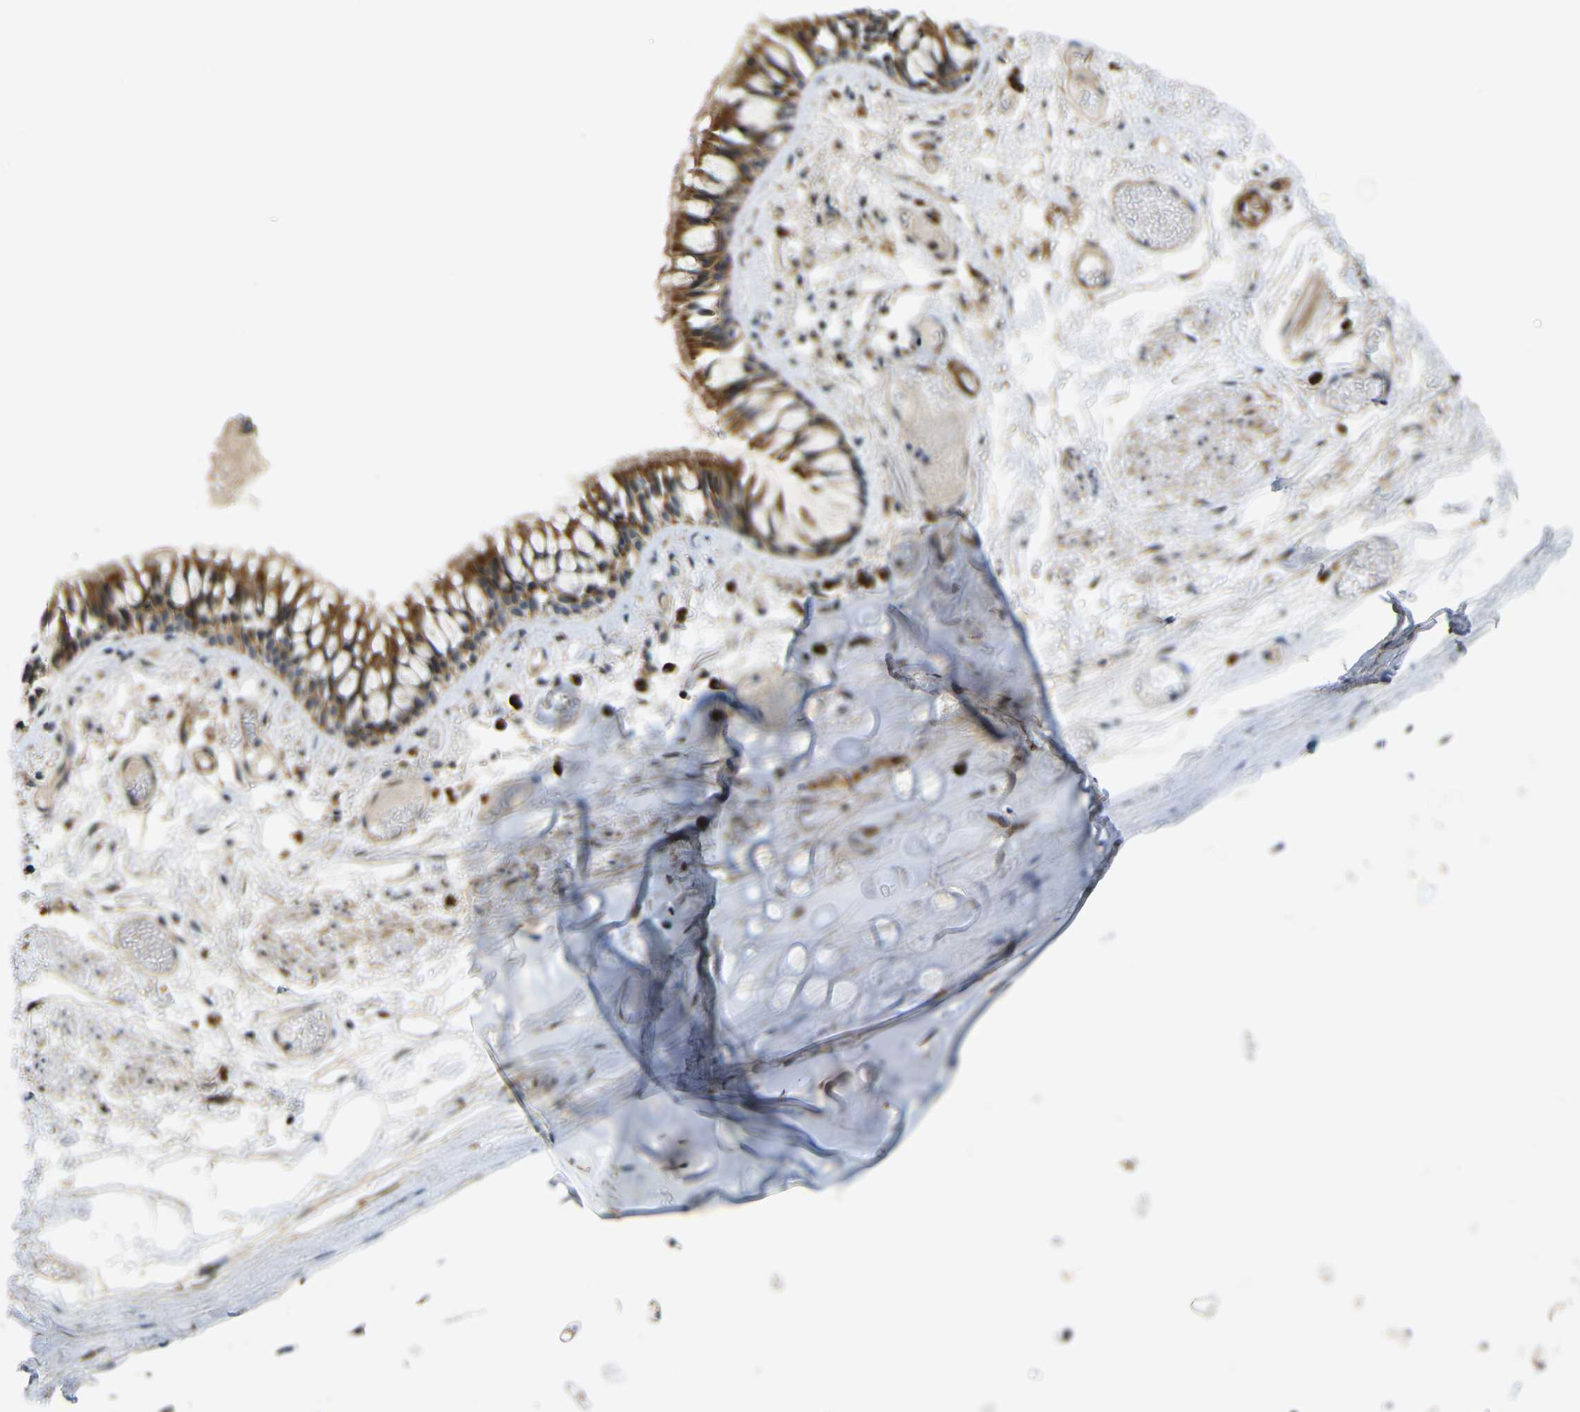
{"staining": {"intensity": "strong", "quantity": ">75%", "location": "cytoplasmic/membranous"}, "tissue": "bronchus", "cell_type": "Respiratory epithelial cells", "image_type": "normal", "snomed": [{"axis": "morphology", "description": "Normal tissue, NOS"}, {"axis": "morphology", "description": "Inflammation, NOS"}, {"axis": "topography", "description": "Cartilage tissue"}, {"axis": "topography", "description": "Lung"}], "caption": "A high amount of strong cytoplasmic/membranous expression is appreciated in approximately >75% of respiratory epithelial cells in normal bronchus.", "gene": "KANK4", "patient": {"sex": "male", "age": 71}}